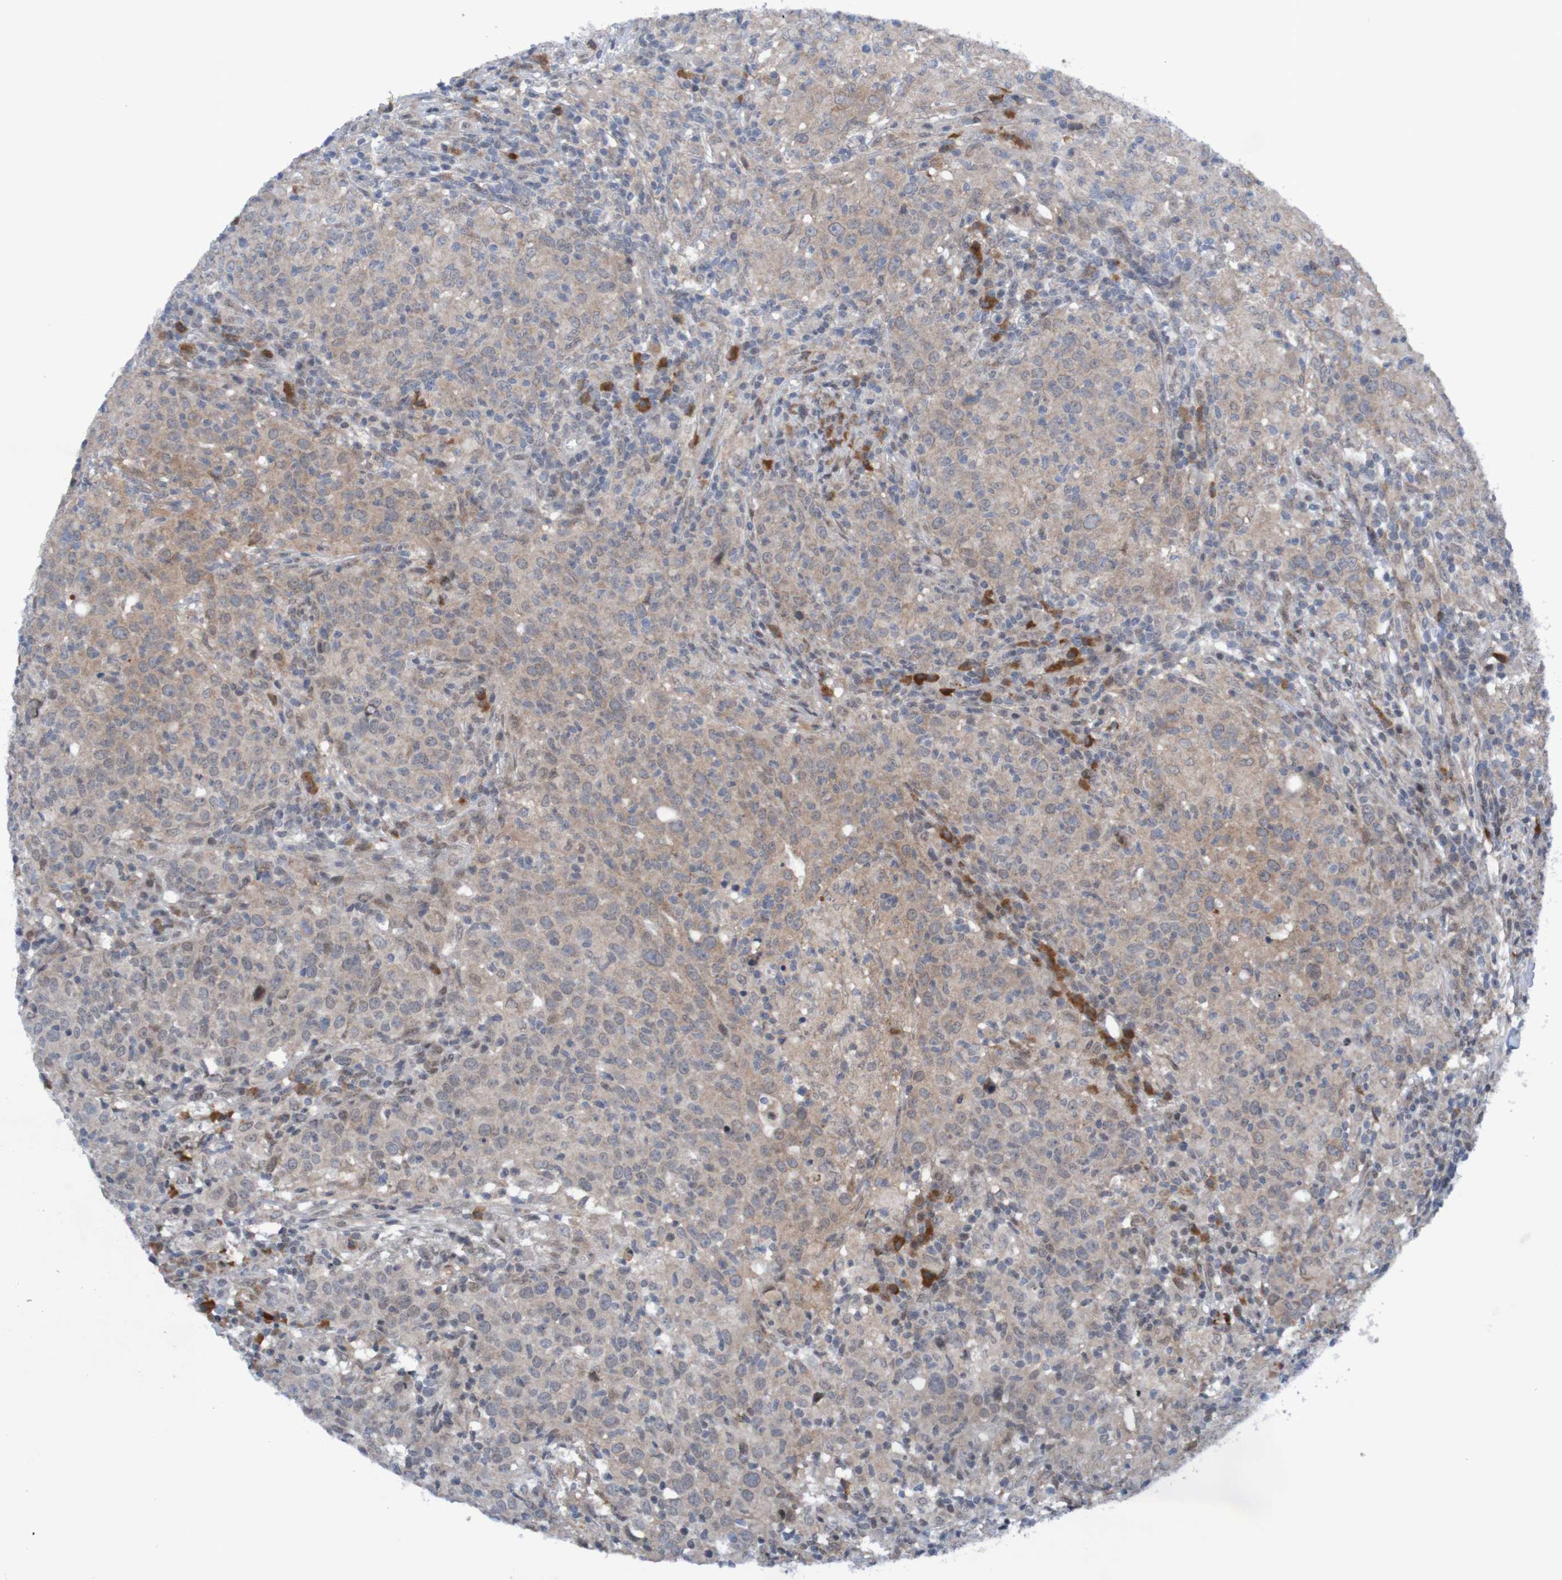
{"staining": {"intensity": "weak", "quantity": "25%-75%", "location": "cytoplasmic/membranous,nuclear"}, "tissue": "head and neck cancer", "cell_type": "Tumor cells", "image_type": "cancer", "snomed": [{"axis": "morphology", "description": "Adenocarcinoma, NOS"}, {"axis": "topography", "description": "Salivary gland"}, {"axis": "topography", "description": "Head-Neck"}], "caption": "Approximately 25%-75% of tumor cells in head and neck cancer exhibit weak cytoplasmic/membranous and nuclear protein positivity as visualized by brown immunohistochemical staining.", "gene": "ITLN1", "patient": {"sex": "female", "age": 65}}